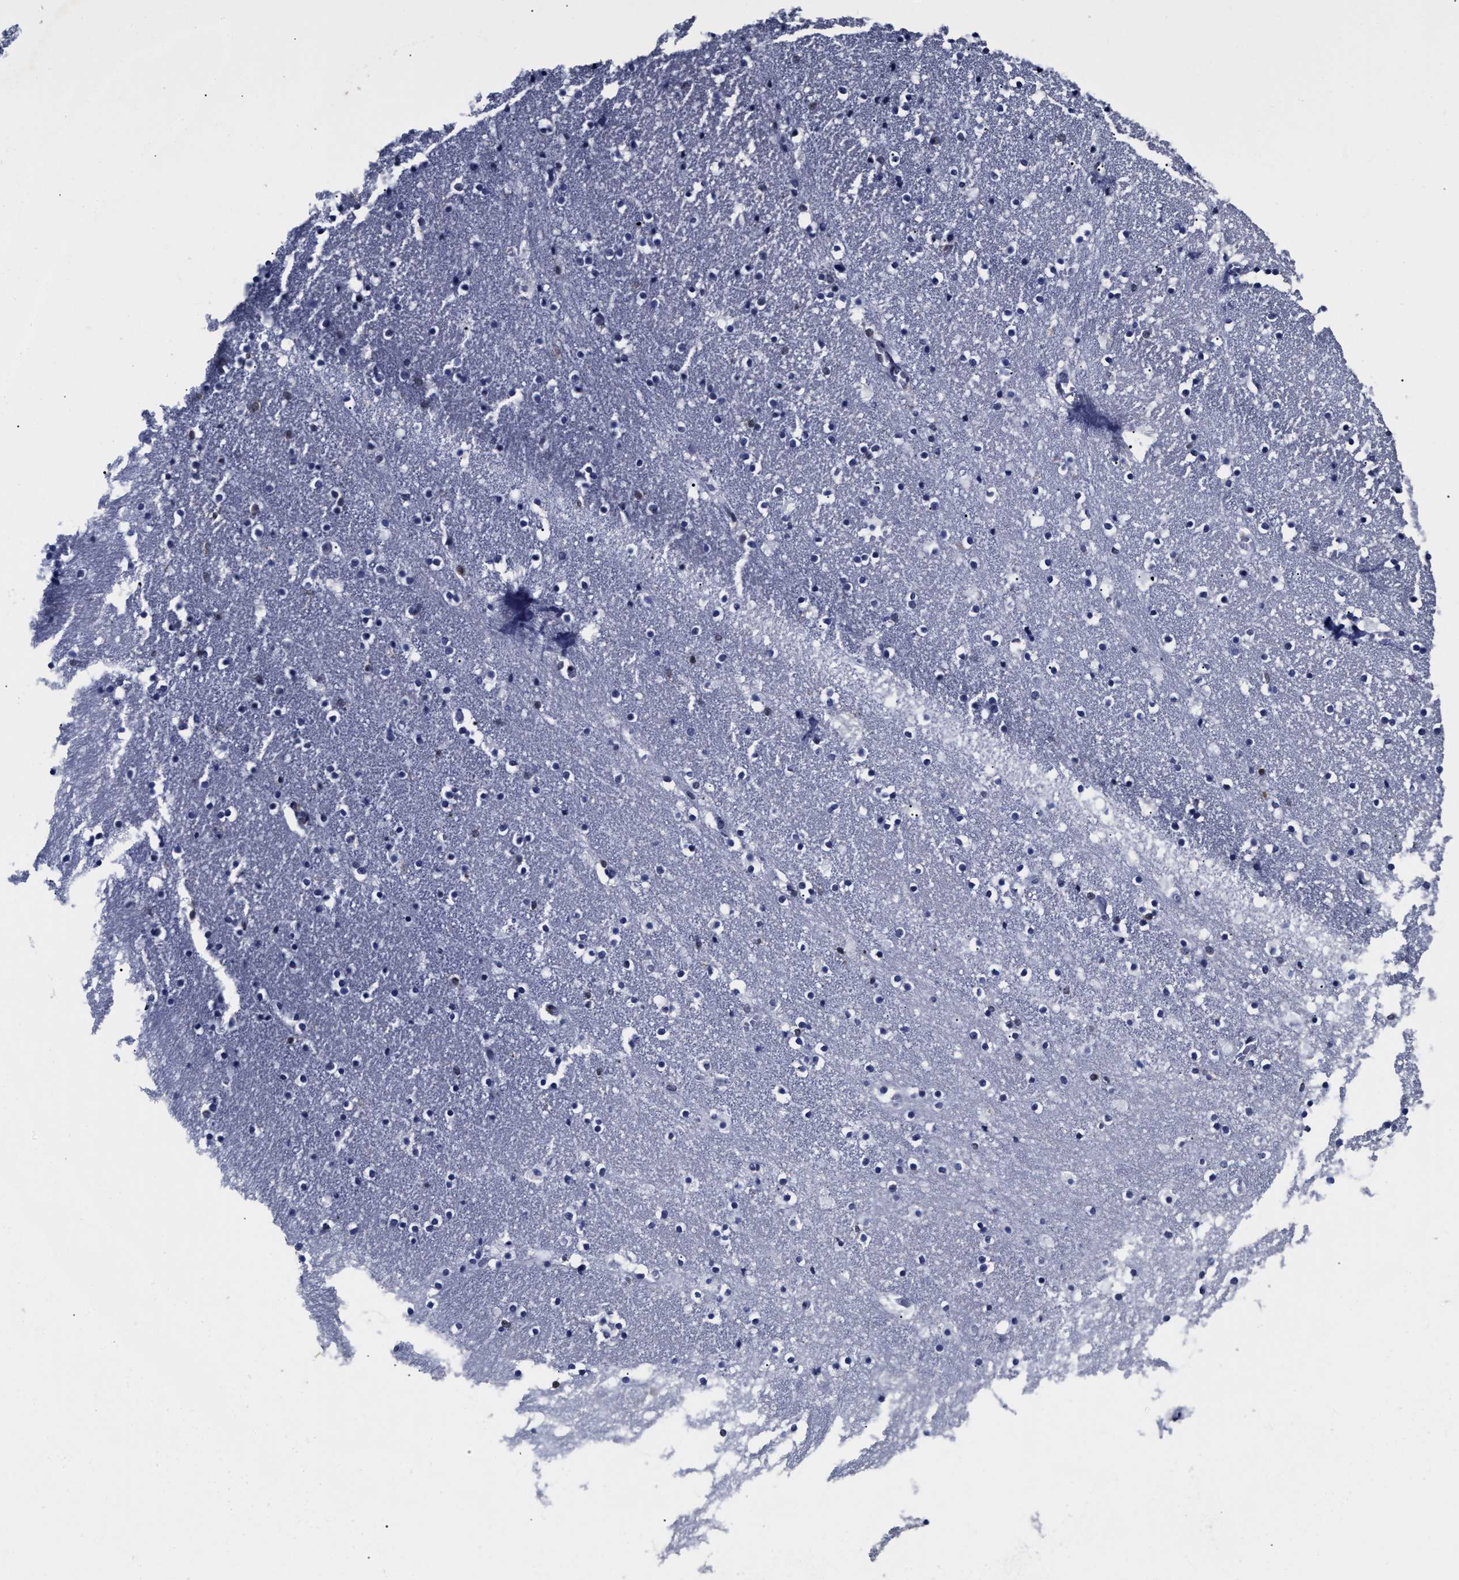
{"staining": {"intensity": "negative", "quantity": "none", "location": "none"}, "tissue": "caudate", "cell_type": "Glial cells", "image_type": "normal", "snomed": [{"axis": "morphology", "description": "Normal tissue, NOS"}, {"axis": "topography", "description": "Lateral ventricle wall"}], "caption": "A high-resolution micrograph shows immunohistochemistry (IHC) staining of unremarkable caudate, which shows no significant staining in glial cells. (Stains: DAB (3,3'-diaminobenzidine) IHC with hematoxylin counter stain, Microscopy: brightfield microscopy at high magnification).", "gene": "PRPF4B", "patient": {"sex": "male", "age": 45}}